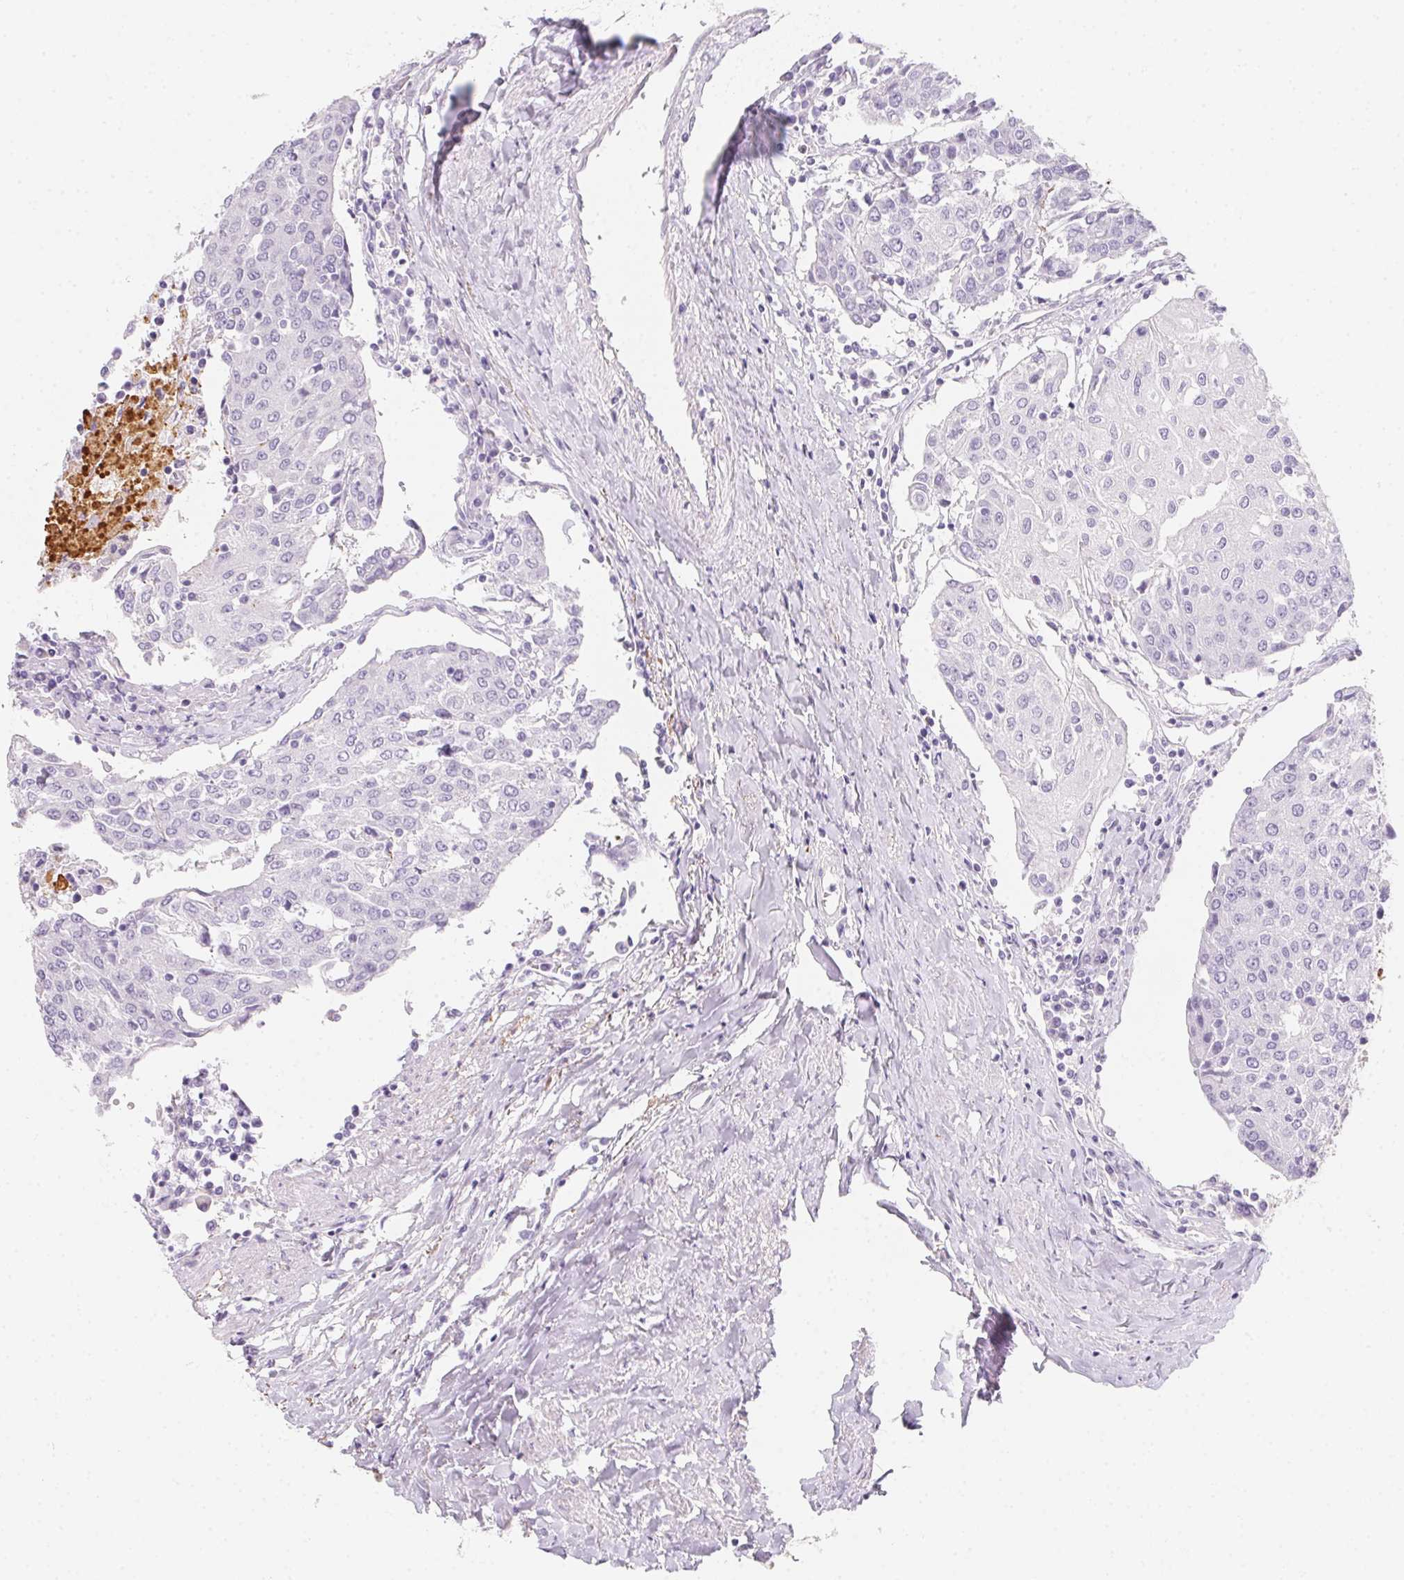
{"staining": {"intensity": "negative", "quantity": "none", "location": "none"}, "tissue": "urothelial cancer", "cell_type": "Tumor cells", "image_type": "cancer", "snomed": [{"axis": "morphology", "description": "Urothelial carcinoma, High grade"}, {"axis": "topography", "description": "Urinary bladder"}], "caption": "An IHC histopathology image of urothelial cancer is shown. There is no staining in tumor cells of urothelial cancer. The staining was performed using DAB (3,3'-diaminobenzidine) to visualize the protein expression in brown, while the nuclei were stained in blue with hematoxylin (Magnification: 20x).", "gene": "MYL4", "patient": {"sex": "female", "age": 85}}